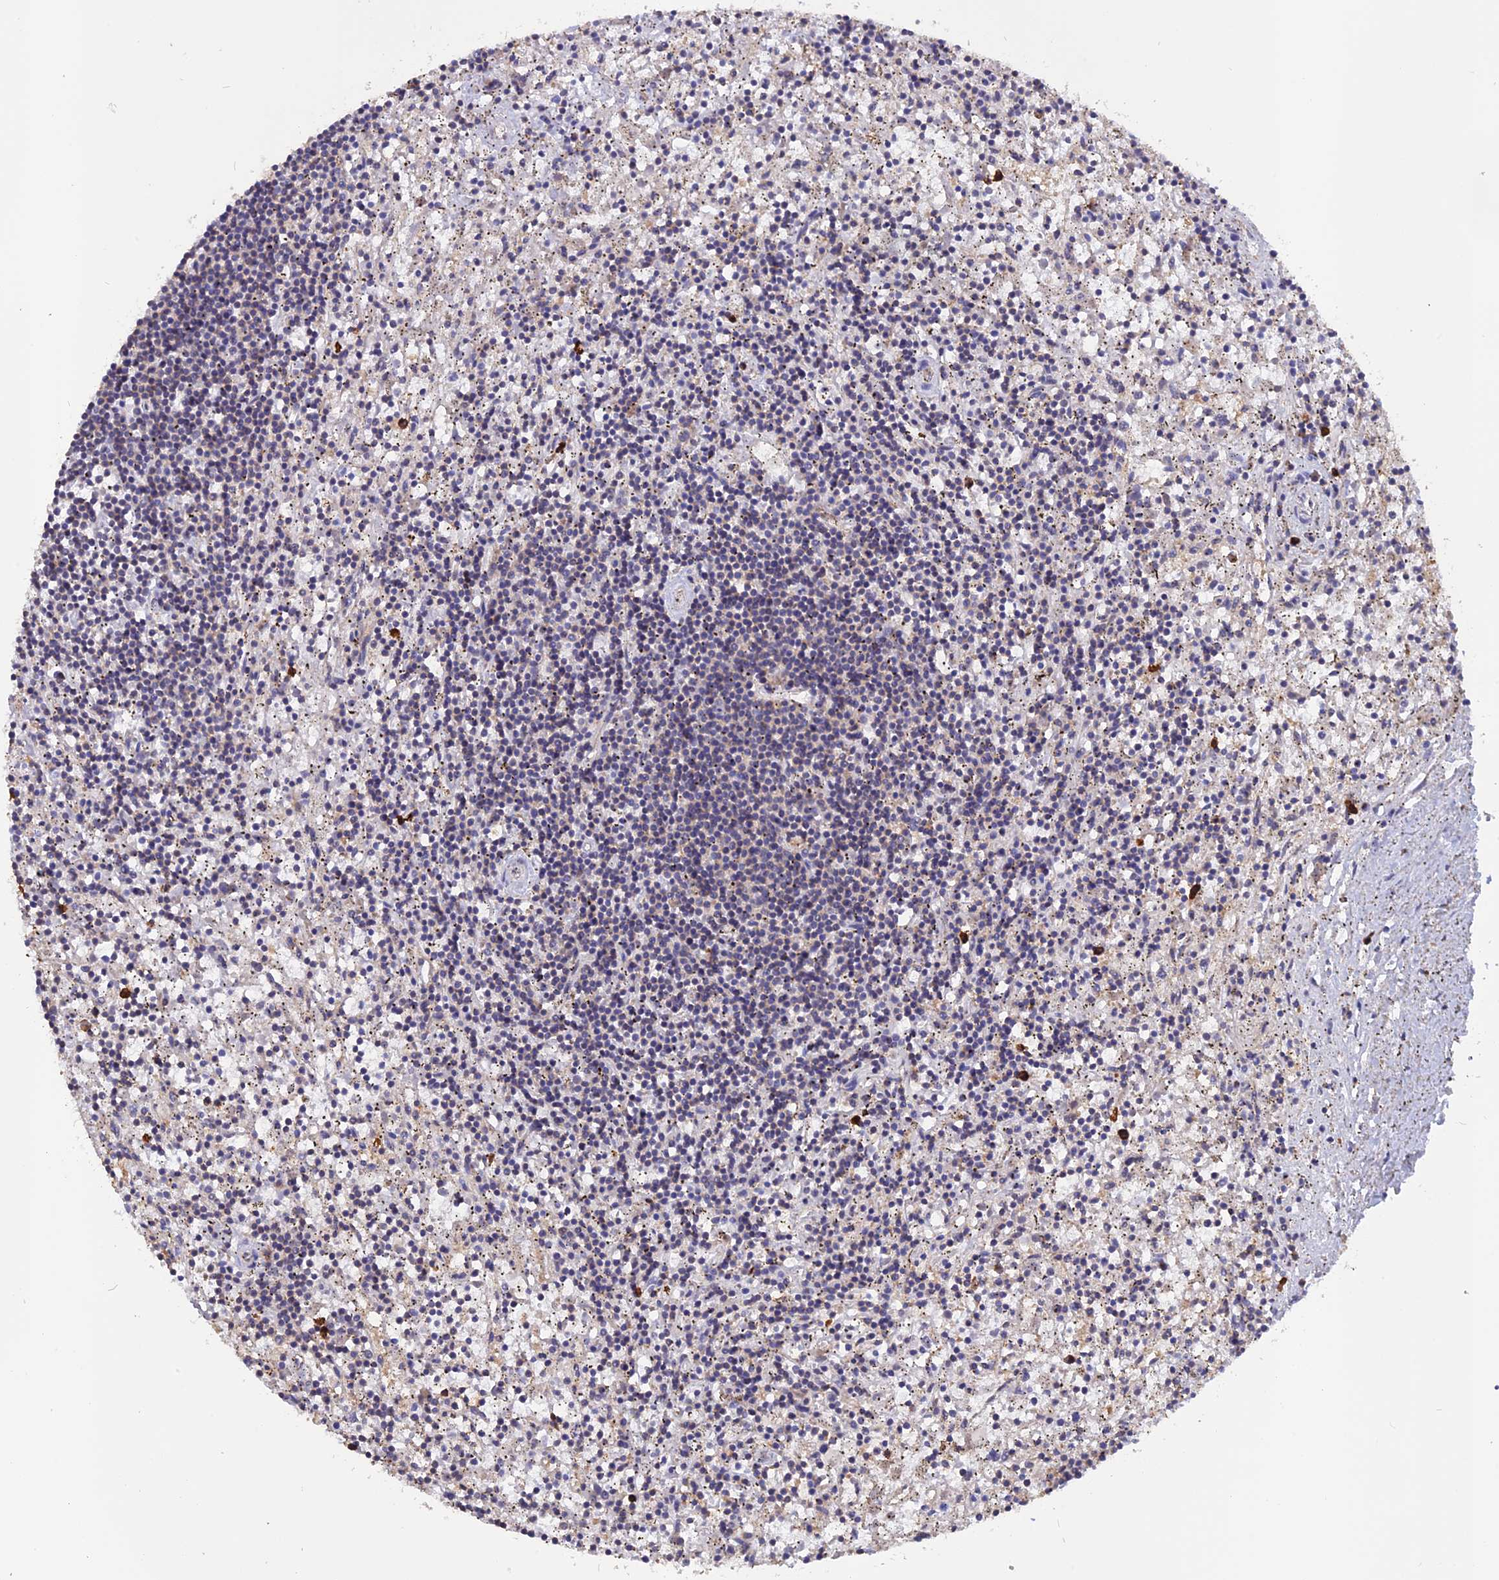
{"staining": {"intensity": "negative", "quantity": "none", "location": "none"}, "tissue": "lymphoma", "cell_type": "Tumor cells", "image_type": "cancer", "snomed": [{"axis": "morphology", "description": "Malignant lymphoma, non-Hodgkin's type, Low grade"}, {"axis": "topography", "description": "Spleen"}], "caption": "The immunohistochemistry histopathology image has no significant expression in tumor cells of lymphoma tissue.", "gene": "CARMIL2", "patient": {"sex": "male", "age": 76}}